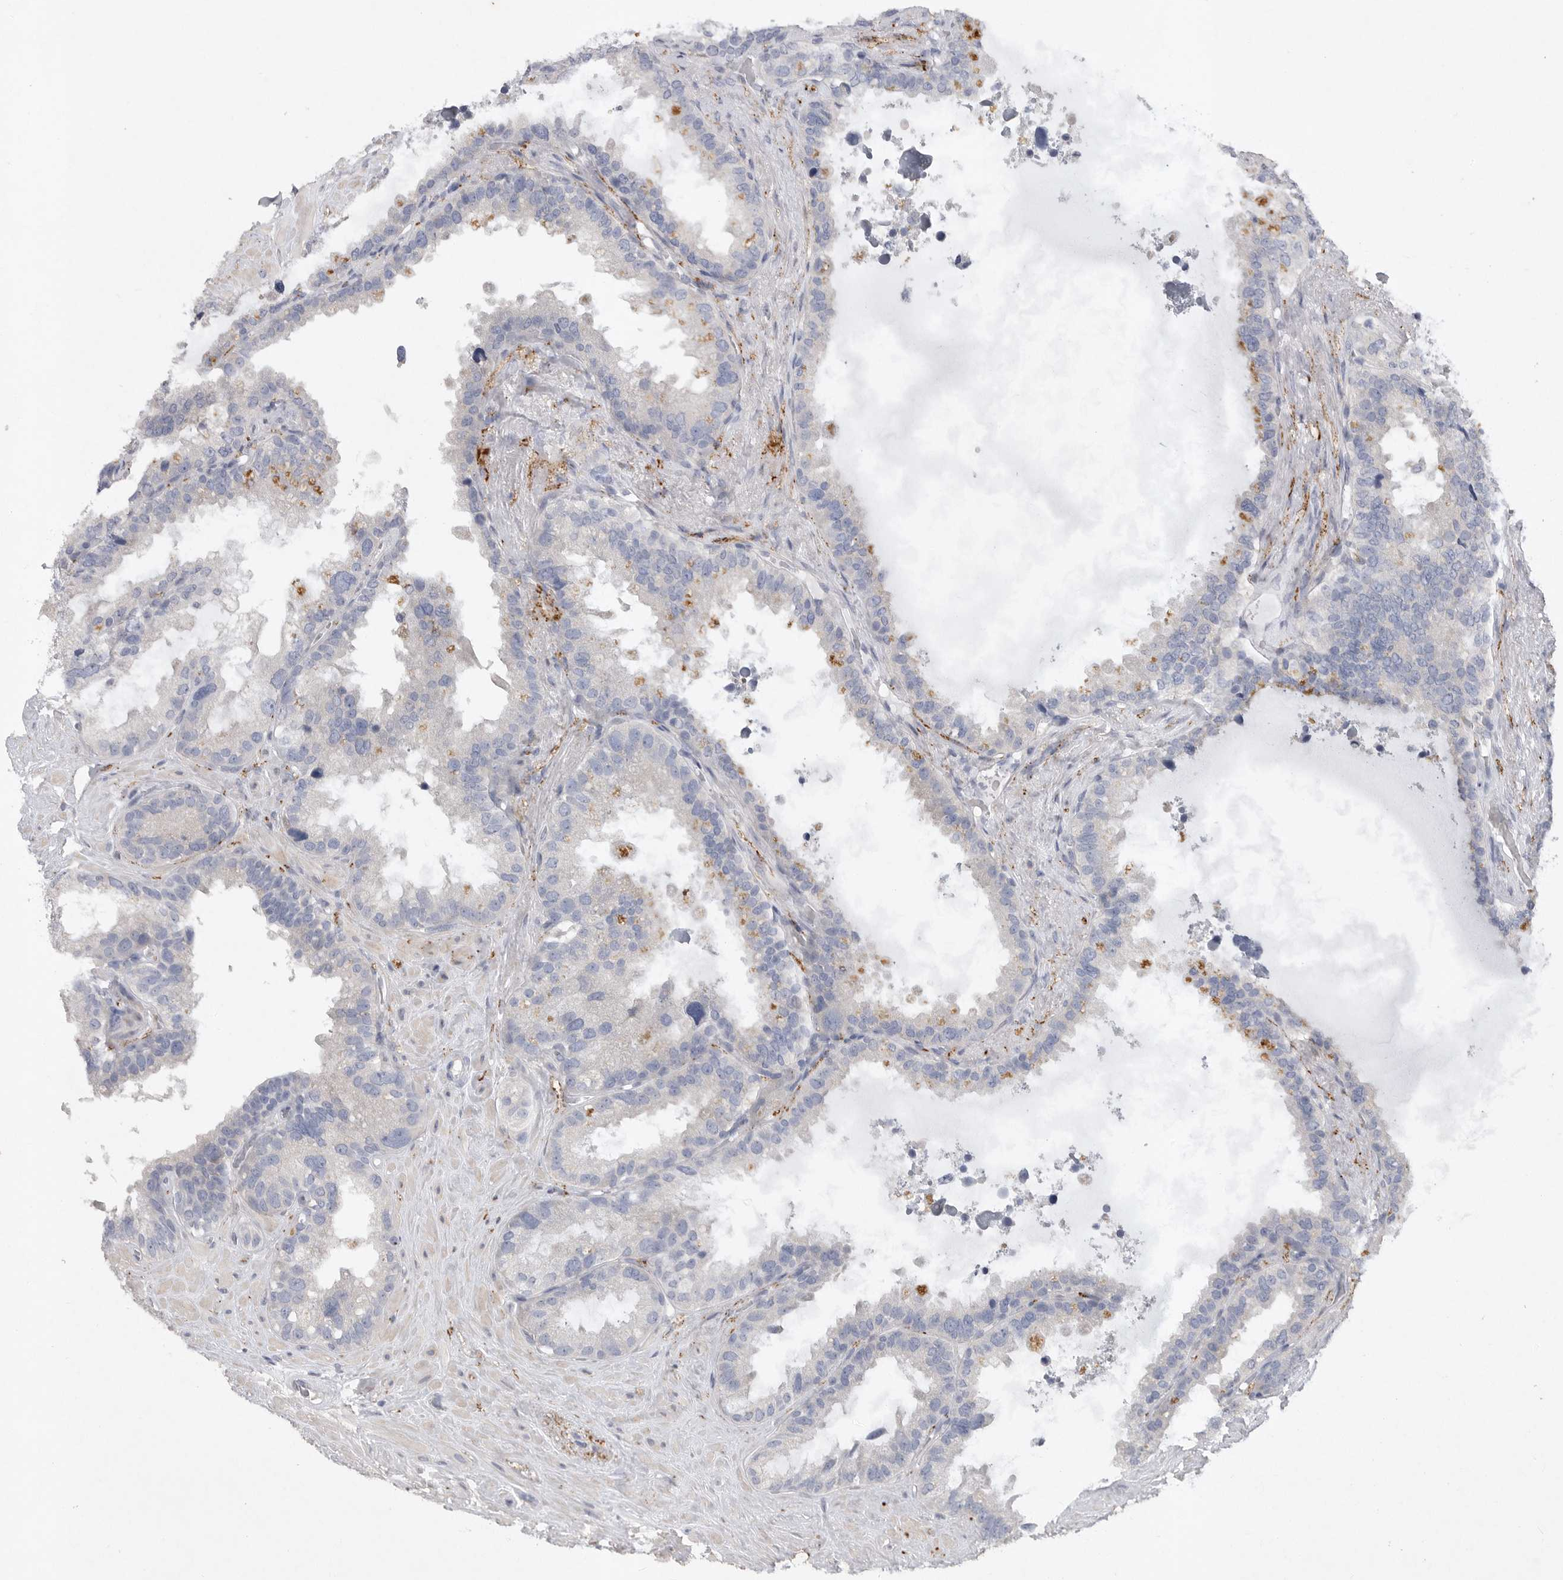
{"staining": {"intensity": "negative", "quantity": "none", "location": "none"}, "tissue": "seminal vesicle", "cell_type": "Glandular cells", "image_type": "normal", "snomed": [{"axis": "morphology", "description": "Normal tissue, NOS"}, {"axis": "topography", "description": "Seminal veicle"}], "caption": "Immunohistochemistry micrograph of unremarkable seminal vesicle stained for a protein (brown), which shows no positivity in glandular cells.", "gene": "EDEM3", "patient": {"sex": "male", "age": 80}}